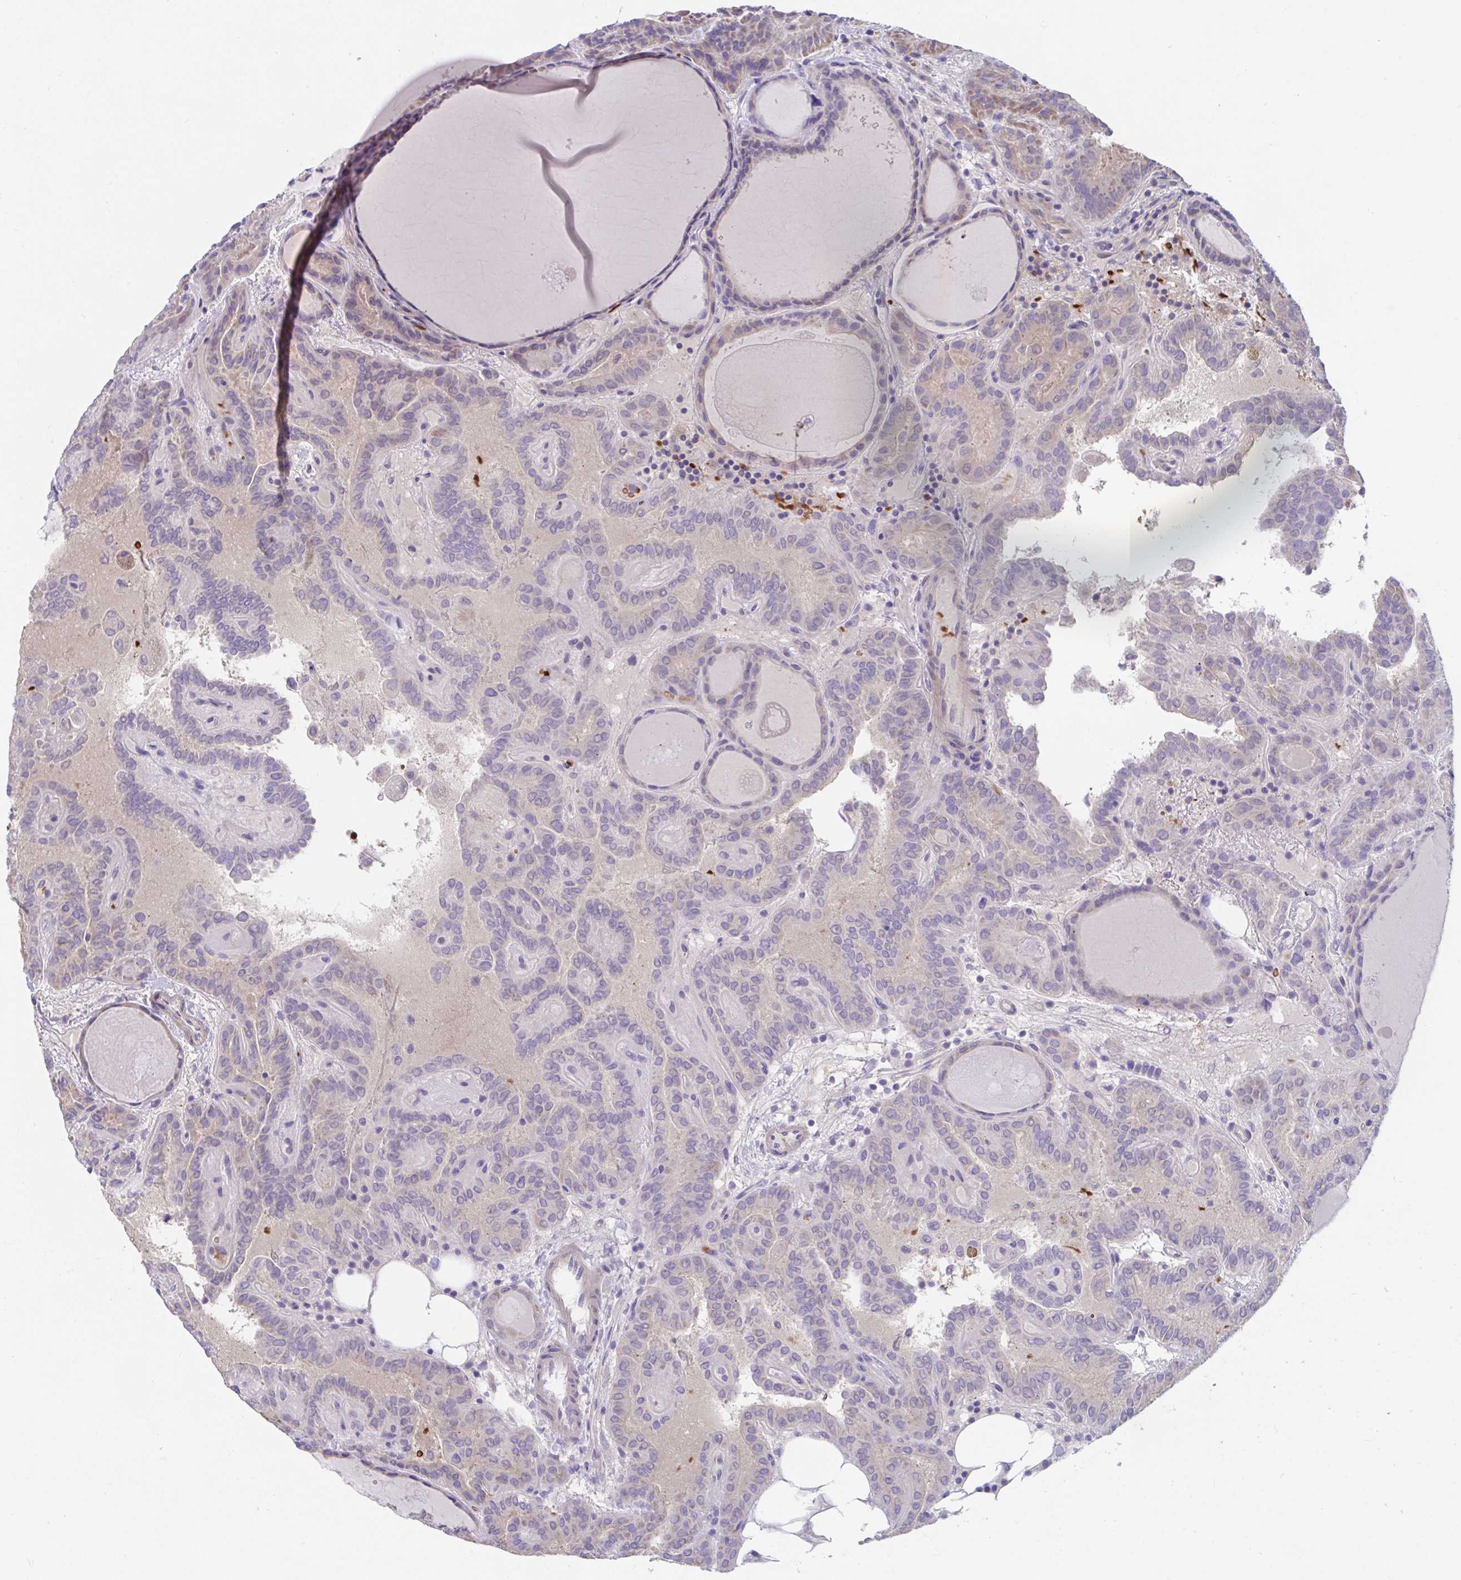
{"staining": {"intensity": "weak", "quantity": "<25%", "location": "cytoplasmic/membranous"}, "tissue": "thyroid cancer", "cell_type": "Tumor cells", "image_type": "cancer", "snomed": [{"axis": "morphology", "description": "Papillary adenocarcinoma, NOS"}, {"axis": "topography", "description": "Thyroid gland"}], "caption": "Tumor cells are negative for protein expression in human thyroid papillary adenocarcinoma.", "gene": "TTC30B", "patient": {"sex": "female", "age": 46}}